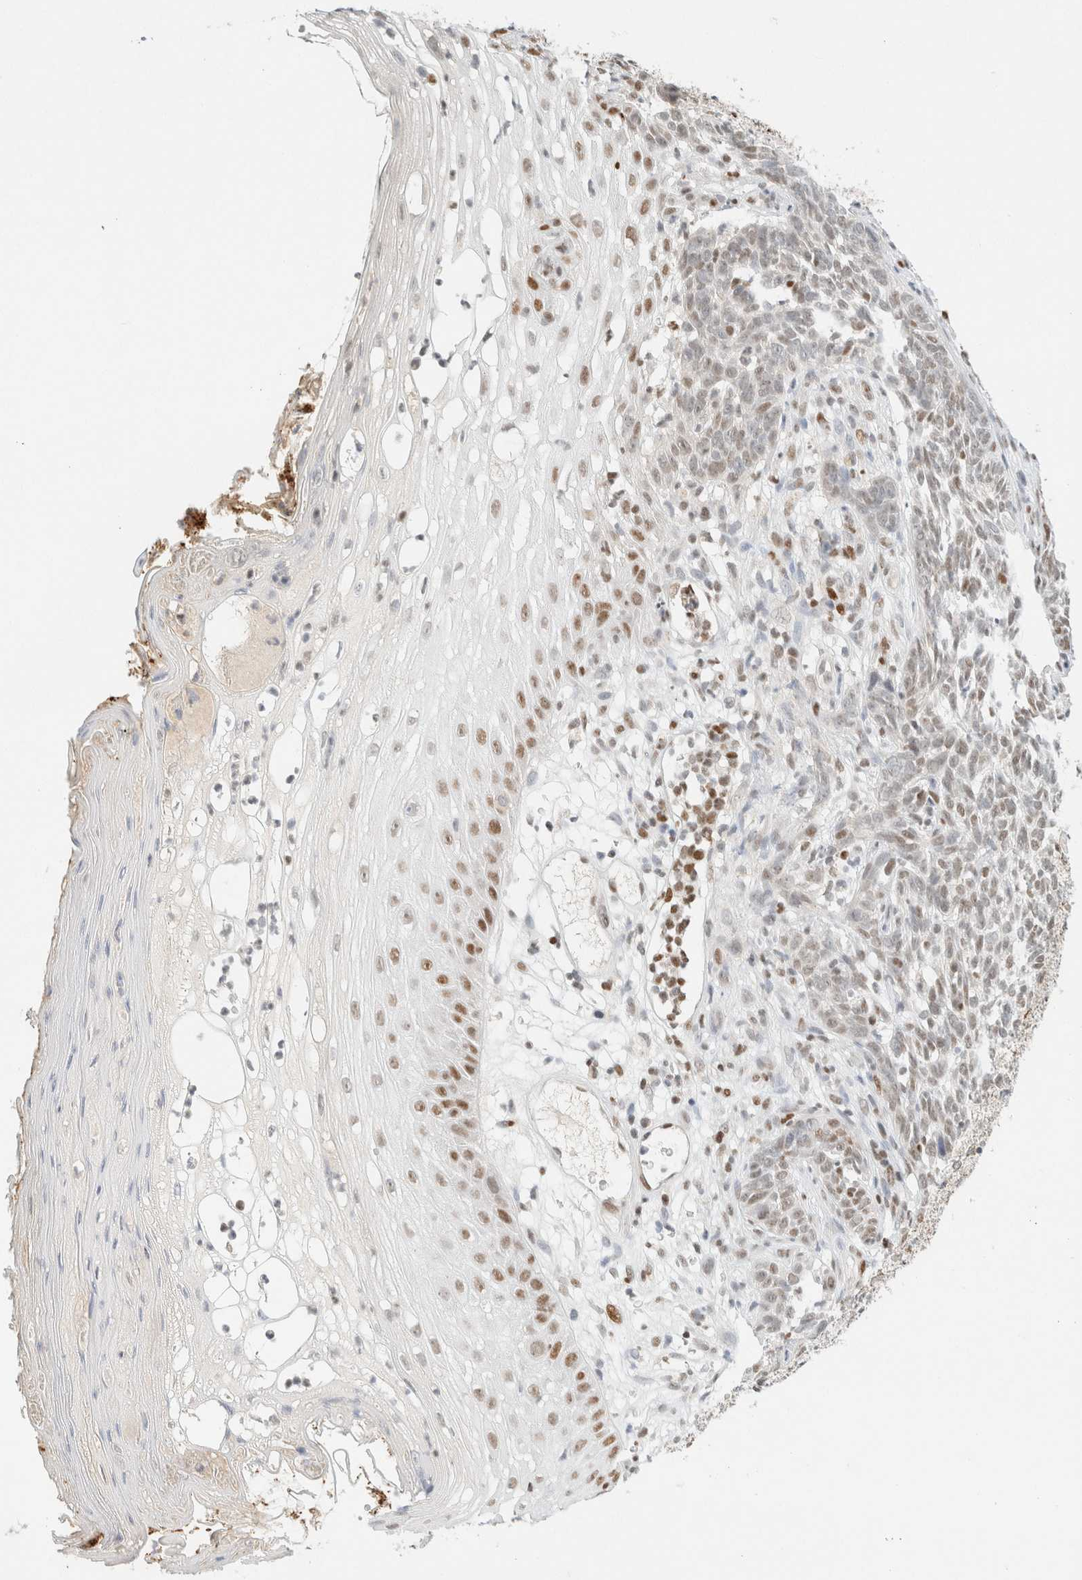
{"staining": {"intensity": "weak", "quantity": "25%-75%", "location": "nuclear"}, "tissue": "skin cancer", "cell_type": "Tumor cells", "image_type": "cancer", "snomed": [{"axis": "morphology", "description": "Basal cell carcinoma"}, {"axis": "topography", "description": "Skin"}], "caption": "High-power microscopy captured an immunohistochemistry (IHC) image of skin cancer, revealing weak nuclear expression in approximately 25%-75% of tumor cells.", "gene": "DDB2", "patient": {"sex": "female", "age": 84}}